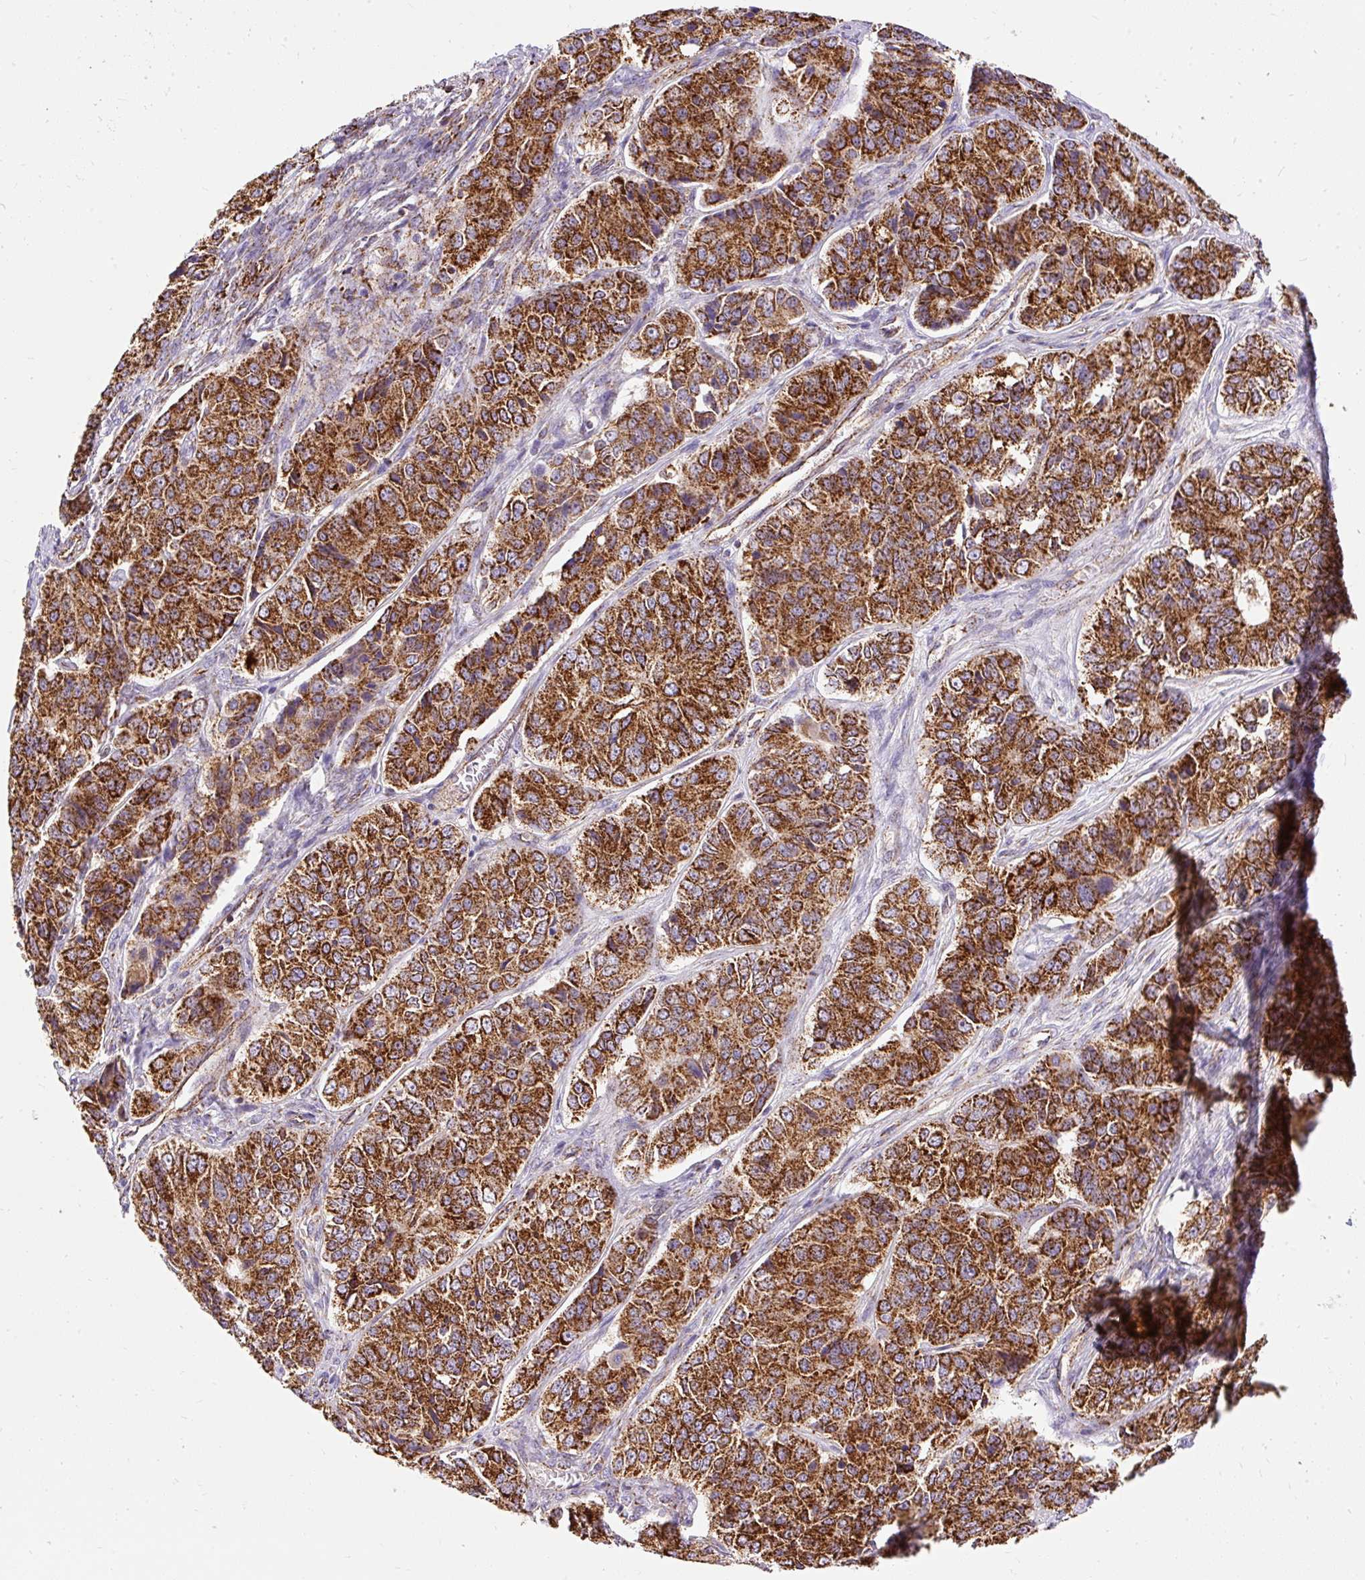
{"staining": {"intensity": "strong", "quantity": ">75%", "location": "cytoplasmic/membranous"}, "tissue": "ovarian cancer", "cell_type": "Tumor cells", "image_type": "cancer", "snomed": [{"axis": "morphology", "description": "Carcinoma, endometroid"}, {"axis": "topography", "description": "Ovary"}], "caption": "Ovarian endometroid carcinoma stained for a protein (brown) exhibits strong cytoplasmic/membranous positive staining in approximately >75% of tumor cells.", "gene": "CEP290", "patient": {"sex": "female", "age": 51}}